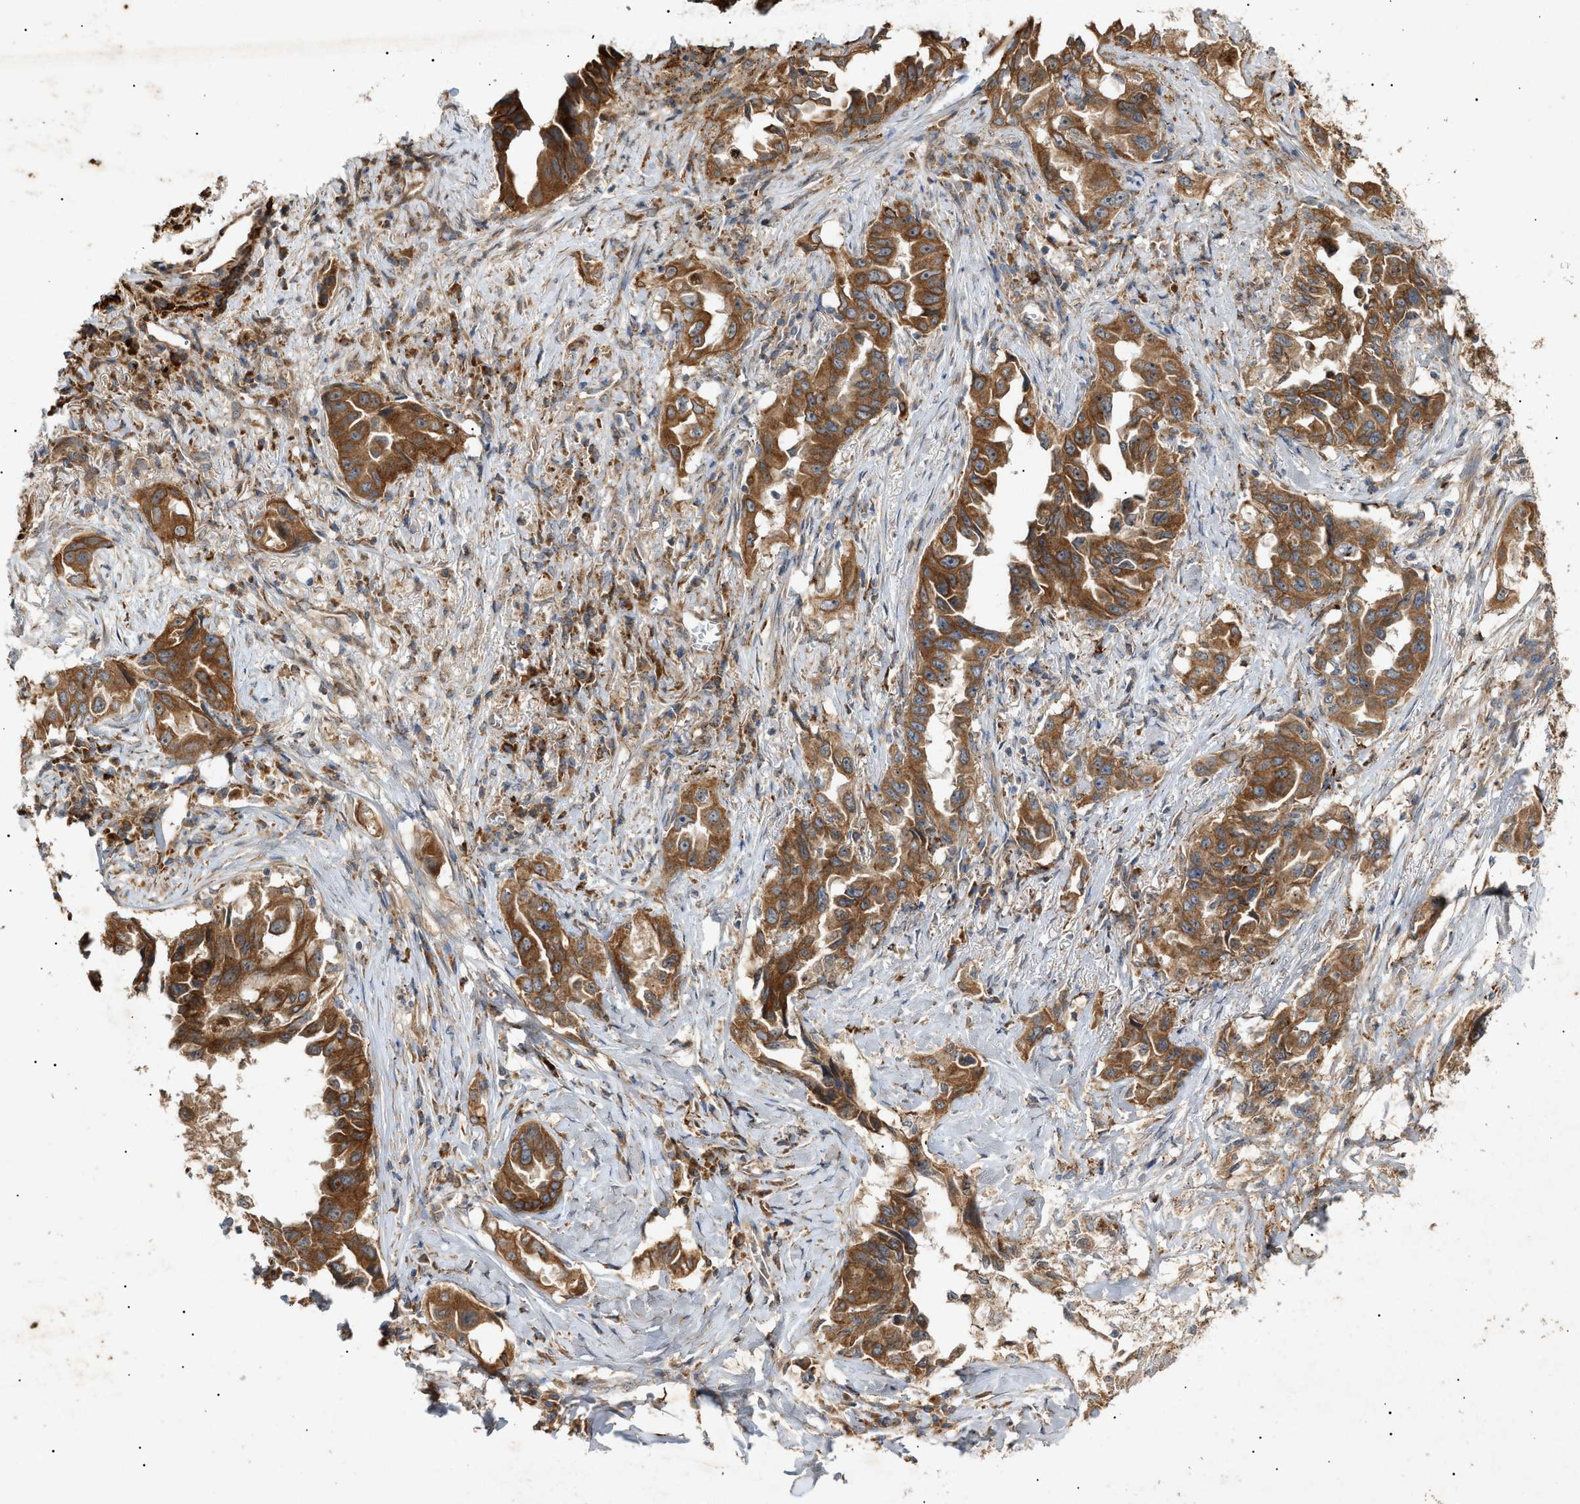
{"staining": {"intensity": "strong", "quantity": ">75%", "location": "cytoplasmic/membranous"}, "tissue": "lung cancer", "cell_type": "Tumor cells", "image_type": "cancer", "snomed": [{"axis": "morphology", "description": "Adenocarcinoma, NOS"}, {"axis": "topography", "description": "Lung"}], "caption": "Immunohistochemistry (IHC) (DAB (3,3'-diaminobenzidine)) staining of lung cancer exhibits strong cytoplasmic/membranous protein expression in approximately >75% of tumor cells. (brown staining indicates protein expression, while blue staining denotes nuclei).", "gene": "MTCH1", "patient": {"sex": "female", "age": 51}}